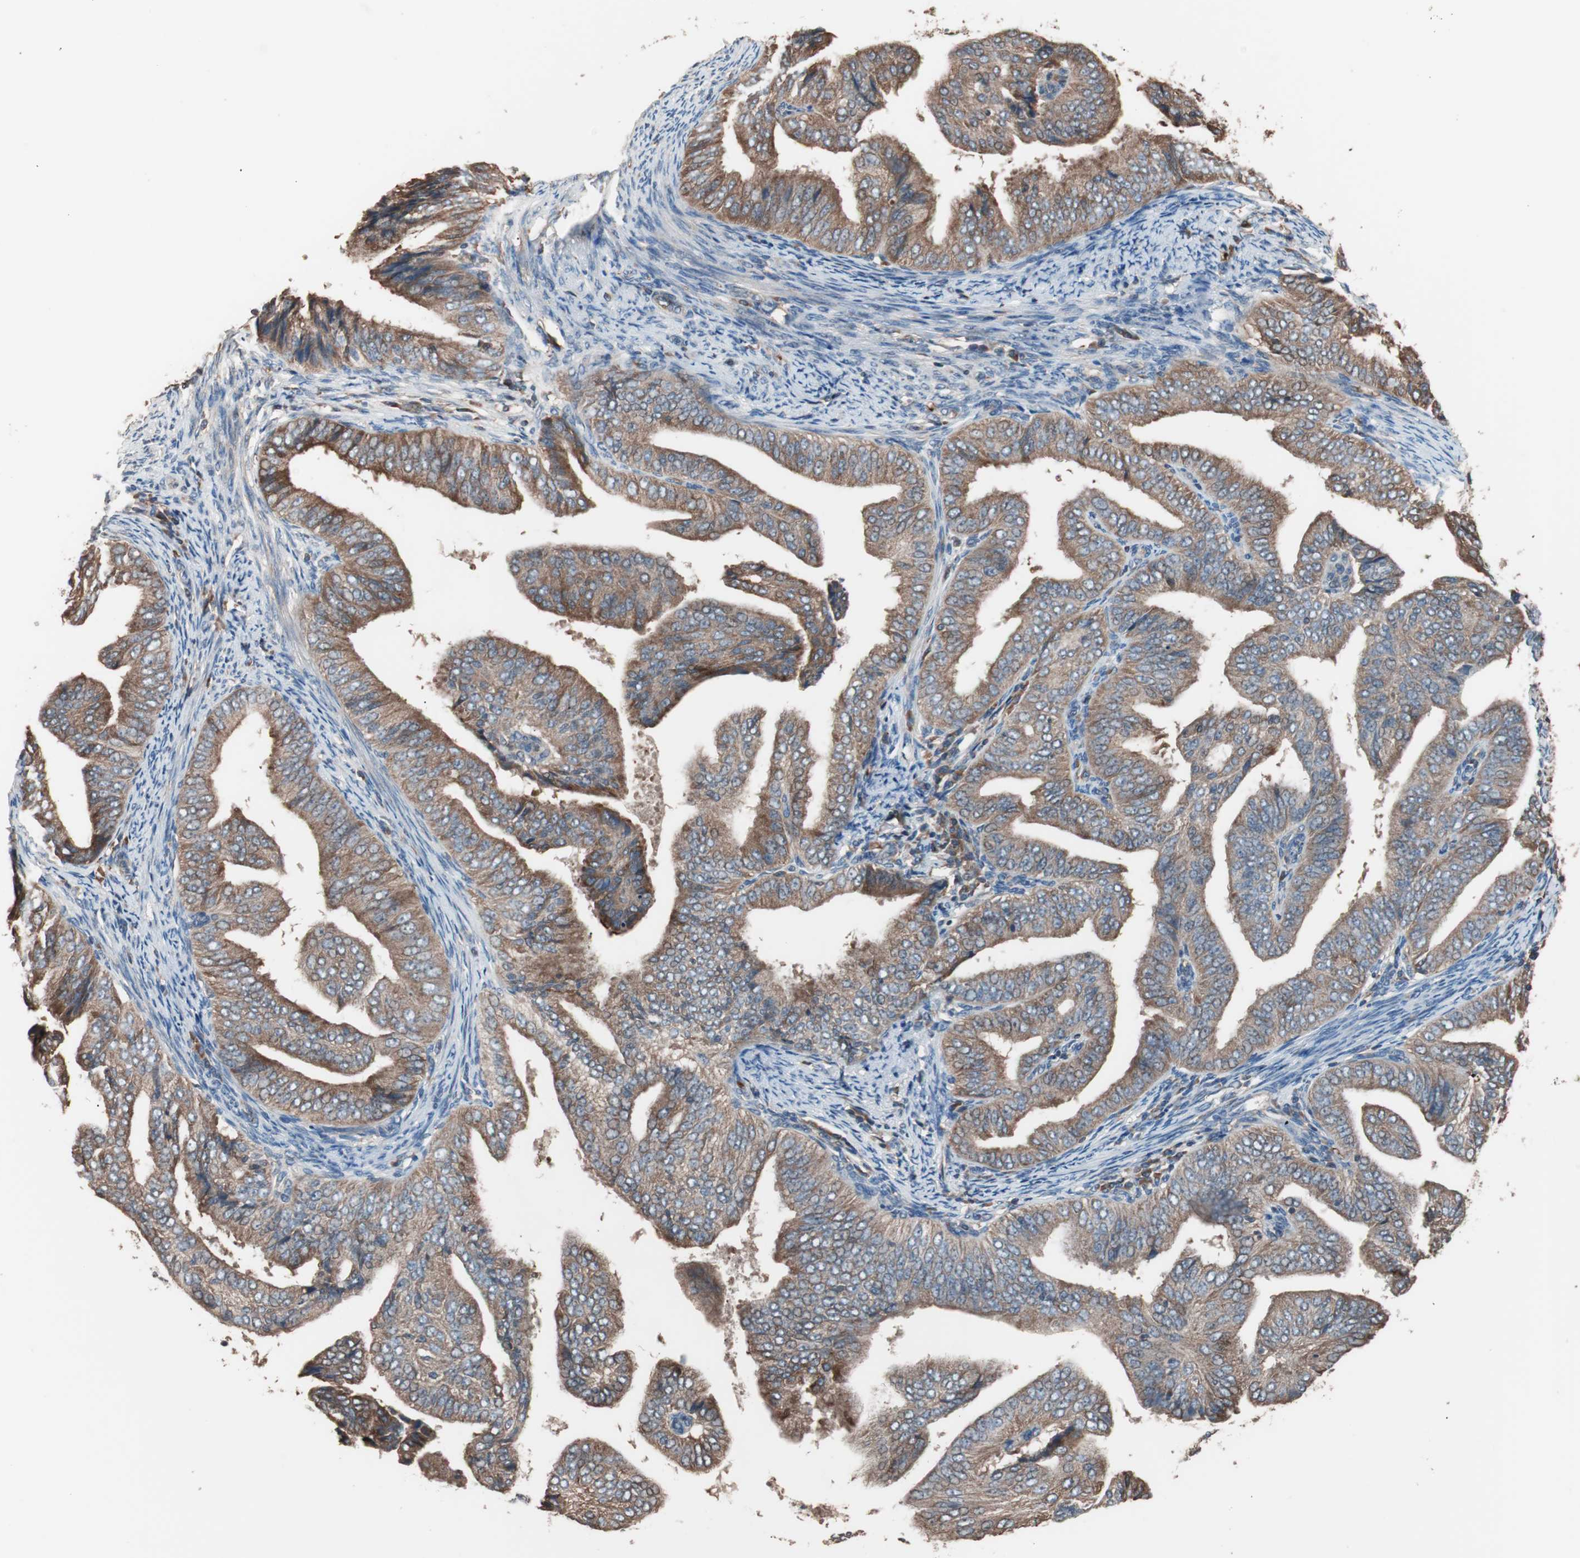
{"staining": {"intensity": "moderate", "quantity": ">75%", "location": "cytoplasmic/membranous"}, "tissue": "endometrial cancer", "cell_type": "Tumor cells", "image_type": "cancer", "snomed": [{"axis": "morphology", "description": "Adenocarcinoma, NOS"}, {"axis": "topography", "description": "Endometrium"}], "caption": "Brown immunohistochemical staining in endometrial adenocarcinoma demonstrates moderate cytoplasmic/membranous staining in about >75% of tumor cells.", "gene": "GLYCTK", "patient": {"sex": "female", "age": 58}}